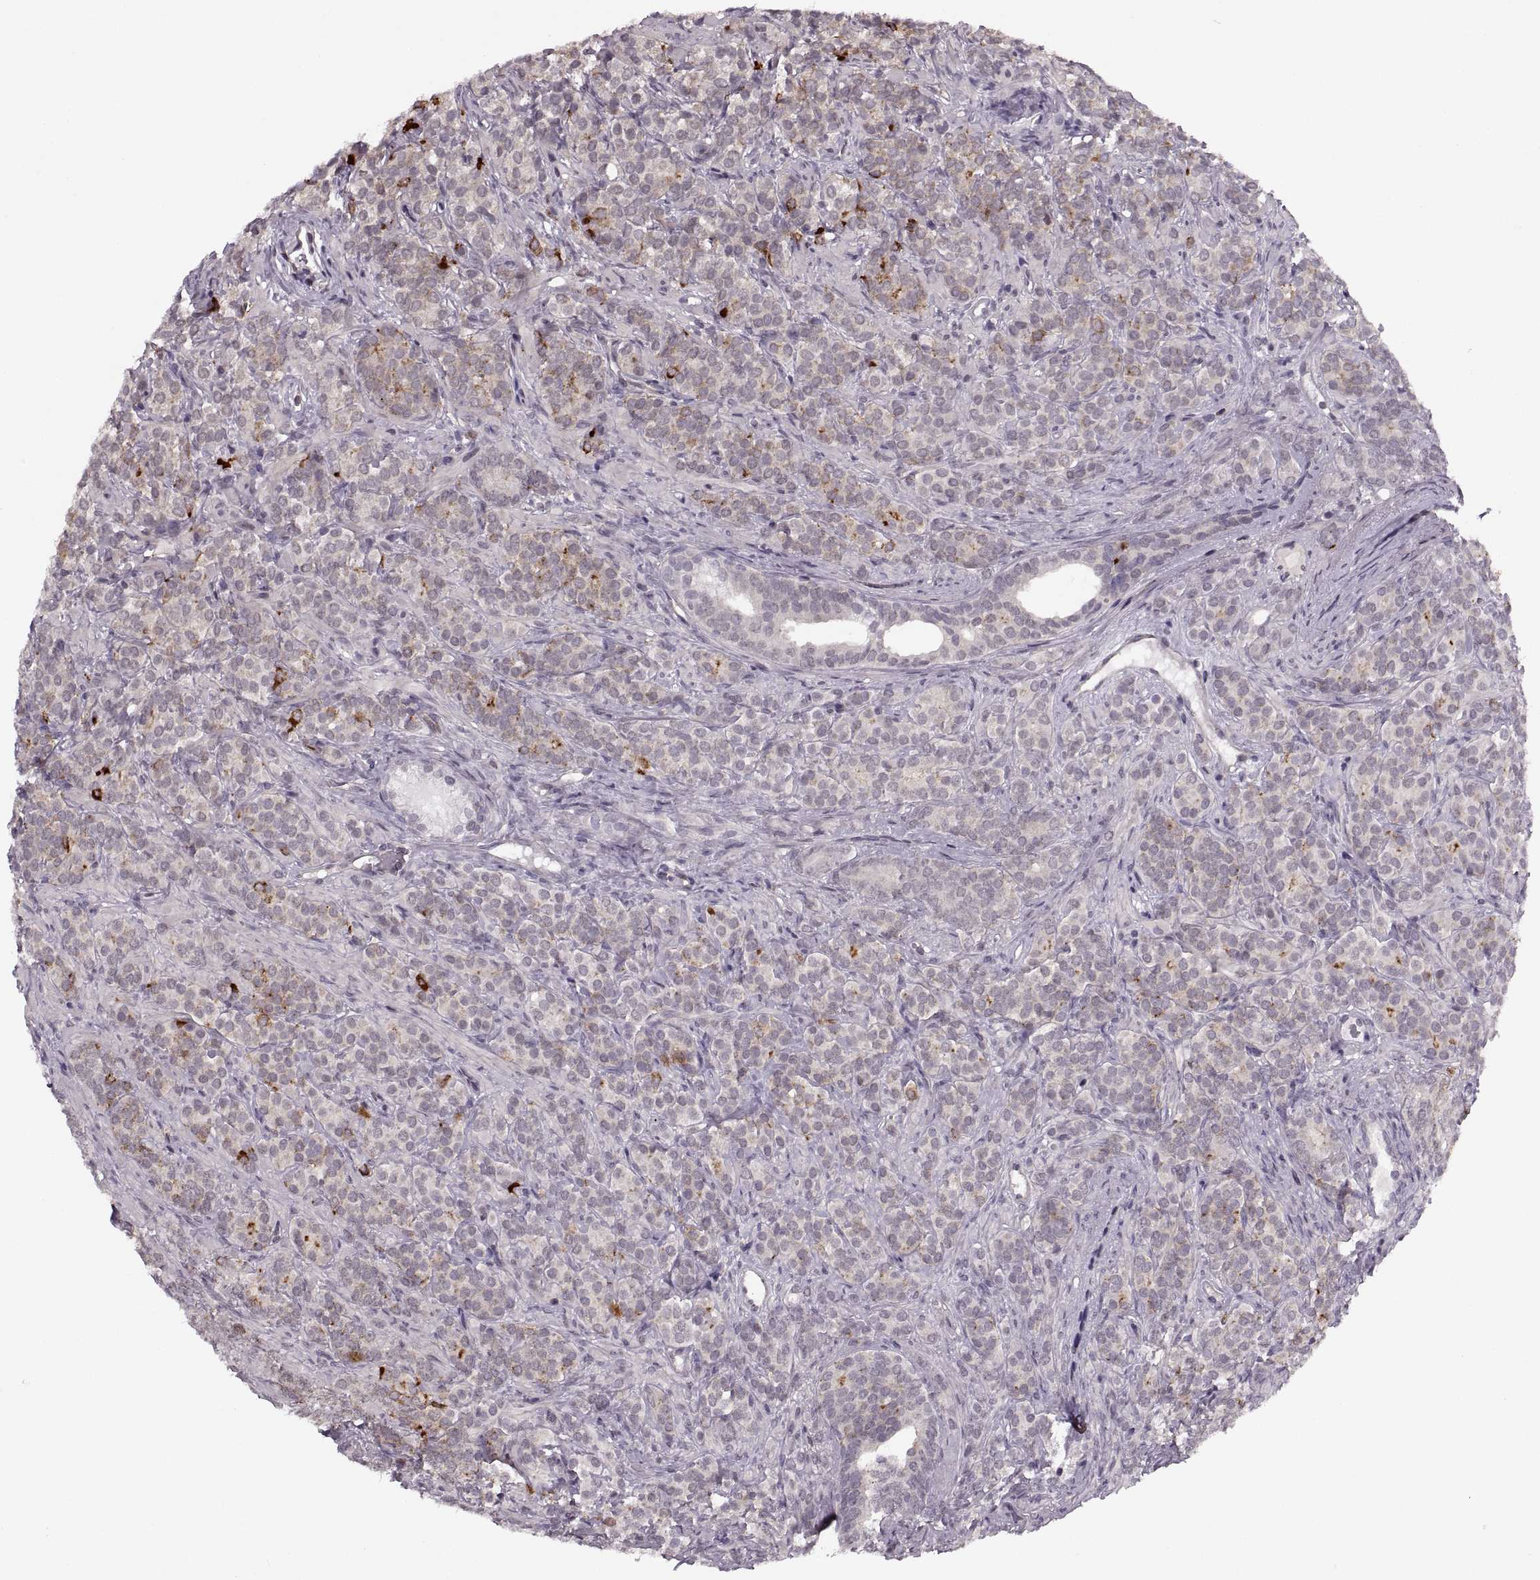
{"staining": {"intensity": "moderate", "quantity": "<25%", "location": "cytoplasmic/membranous"}, "tissue": "prostate cancer", "cell_type": "Tumor cells", "image_type": "cancer", "snomed": [{"axis": "morphology", "description": "Adenocarcinoma, High grade"}, {"axis": "topography", "description": "Prostate"}], "caption": "This image demonstrates adenocarcinoma (high-grade) (prostate) stained with IHC to label a protein in brown. The cytoplasmic/membranous of tumor cells show moderate positivity for the protein. Nuclei are counter-stained blue.", "gene": "LUZP2", "patient": {"sex": "male", "age": 84}}